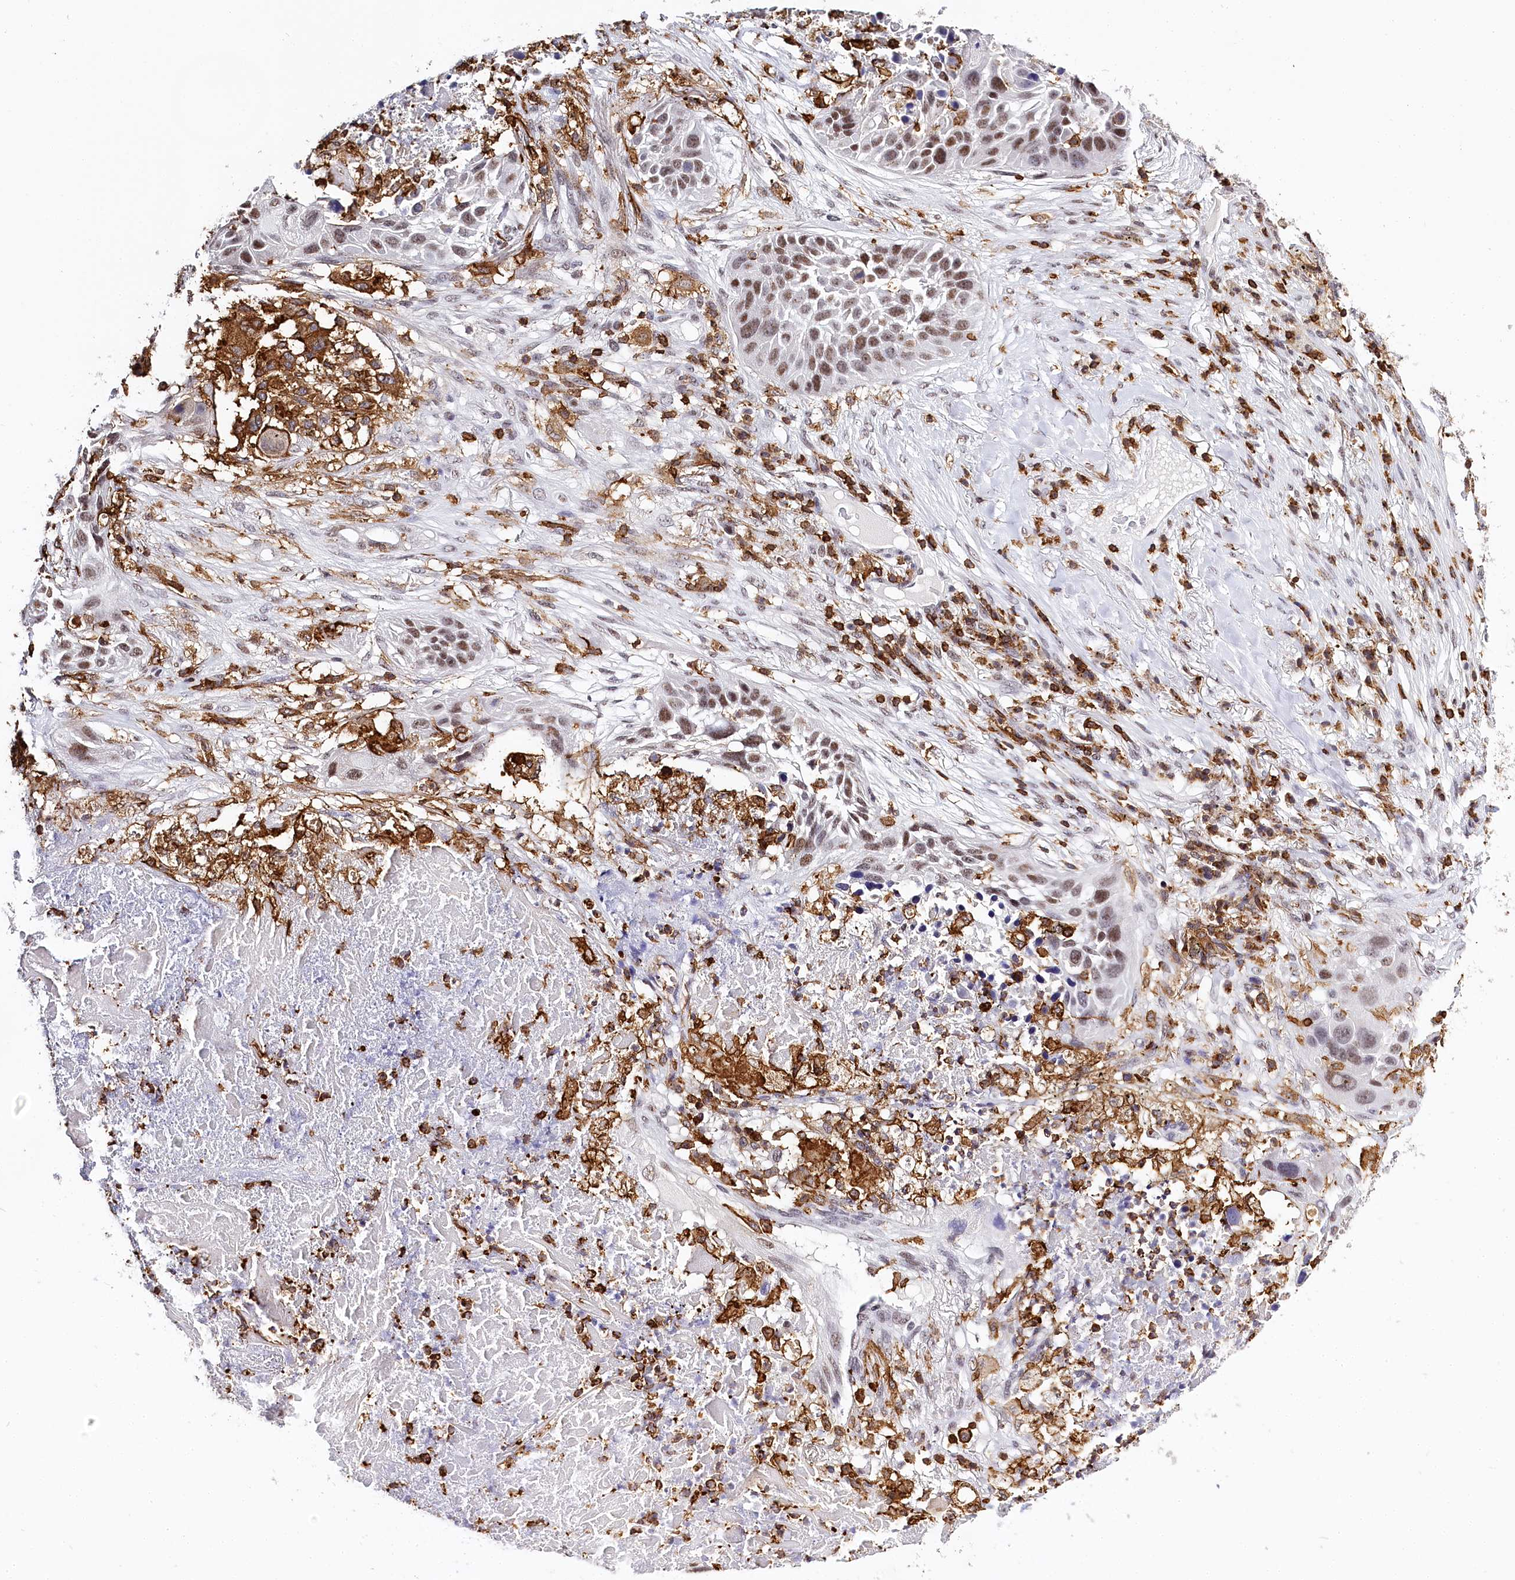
{"staining": {"intensity": "weak", "quantity": ">75%", "location": "nuclear"}, "tissue": "lung cancer", "cell_type": "Tumor cells", "image_type": "cancer", "snomed": [{"axis": "morphology", "description": "Squamous cell carcinoma, NOS"}, {"axis": "topography", "description": "Lung"}], "caption": "A micrograph showing weak nuclear expression in approximately >75% of tumor cells in lung squamous cell carcinoma, as visualized by brown immunohistochemical staining.", "gene": "BARD1", "patient": {"sex": "male", "age": 57}}